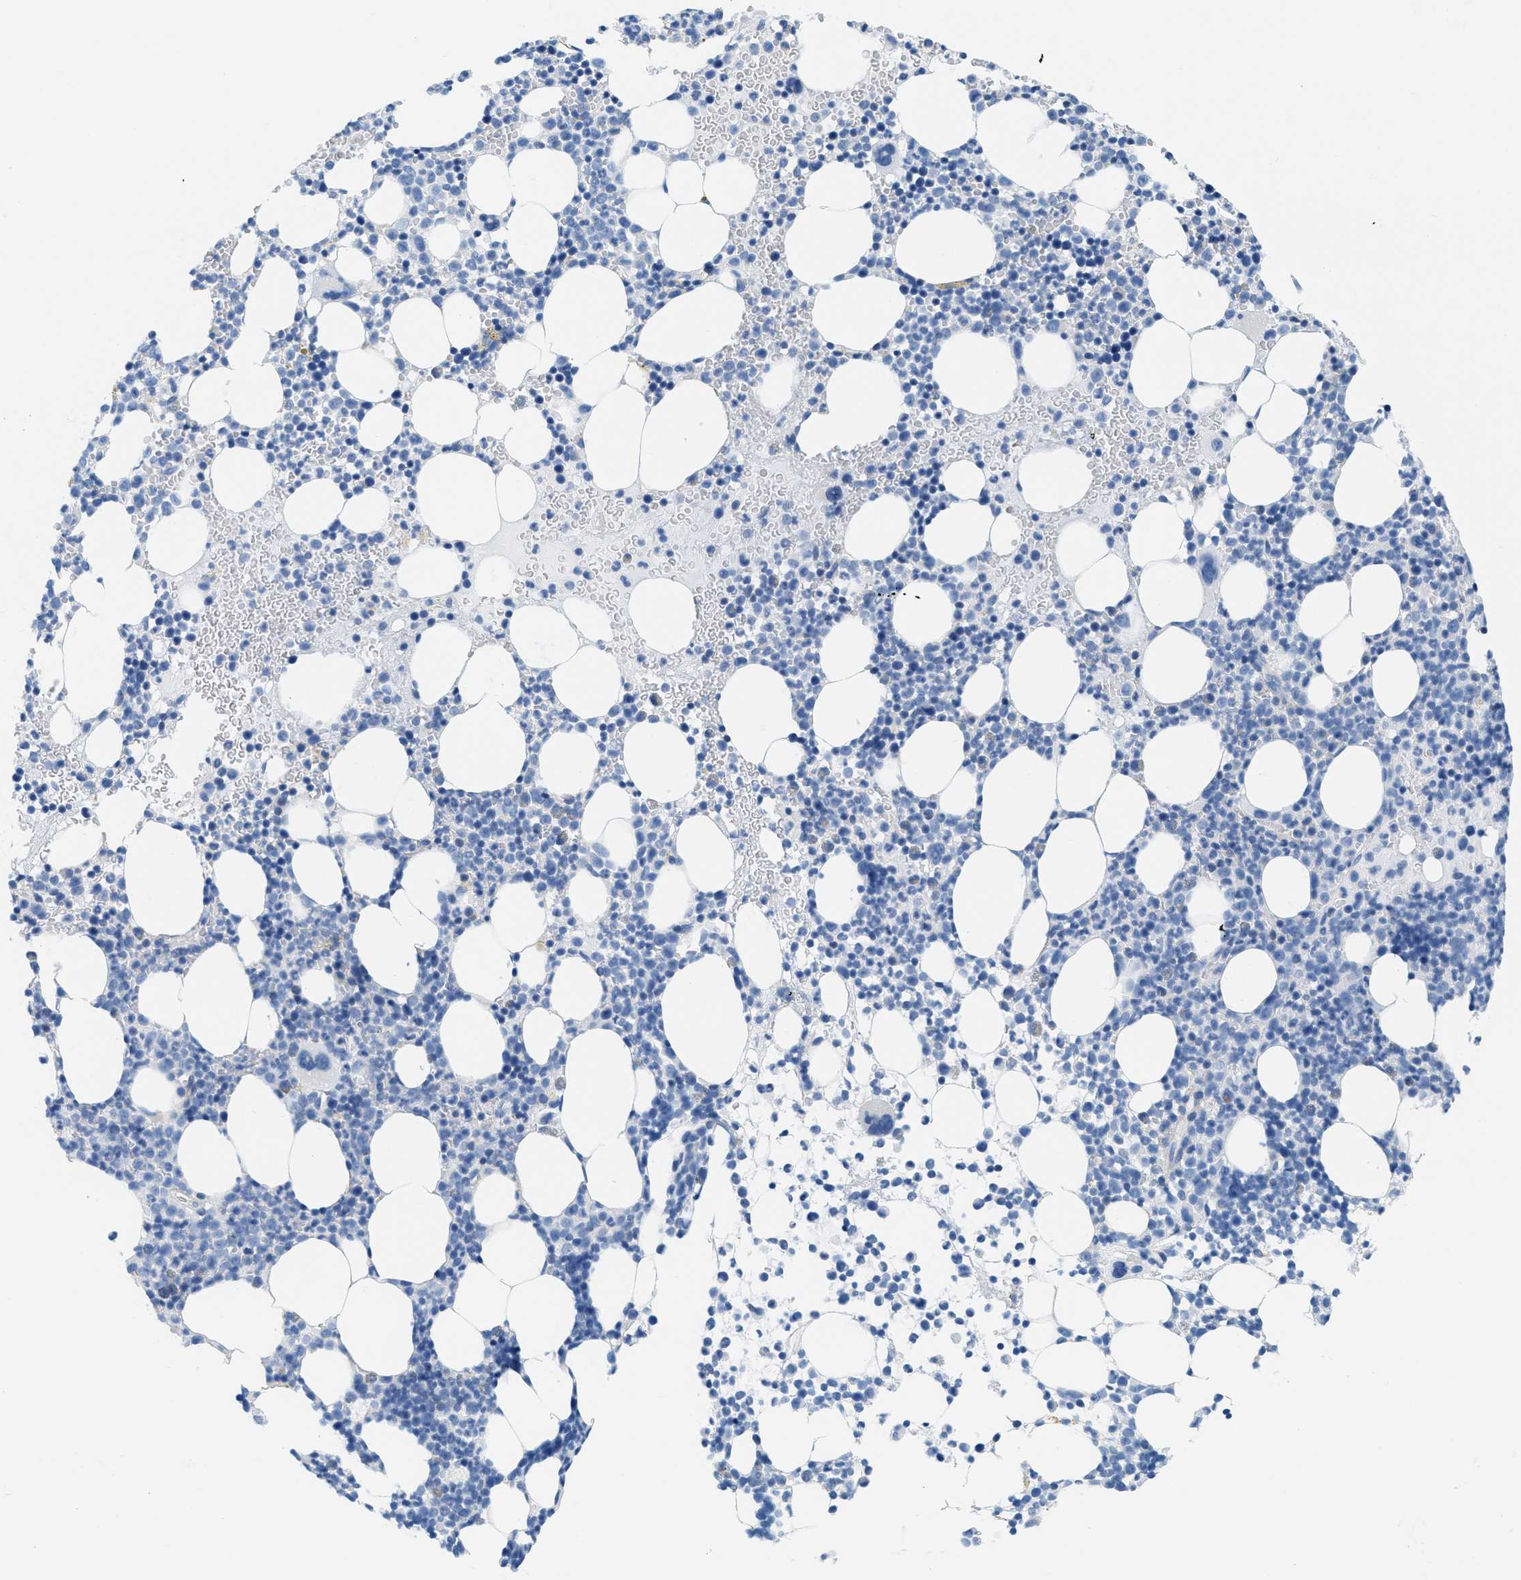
{"staining": {"intensity": "negative", "quantity": "none", "location": "none"}, "tissue": "bone marrow", "cell_type": "Hematopoietic cells", "image_type": "normal", "snomed": [{"axis": "morphology", "description": "Normal tissue, NOS"}, {"axis": "morphology", "description": "Inflammation, NOS"}, {"axis": "topography", "description": "Bone marrow"}], "caption": "IHC image of benign bone marrow stained for a protein (brown), which displays no positivity in hematopoietic cells. Brightfield microscopy of immunohistochemistry stained with DAB (brown) and hematoxylin (blue), captured at high magnification.", "gene": "ASGR1", "patient": {"sex": "female", "age": 67}}